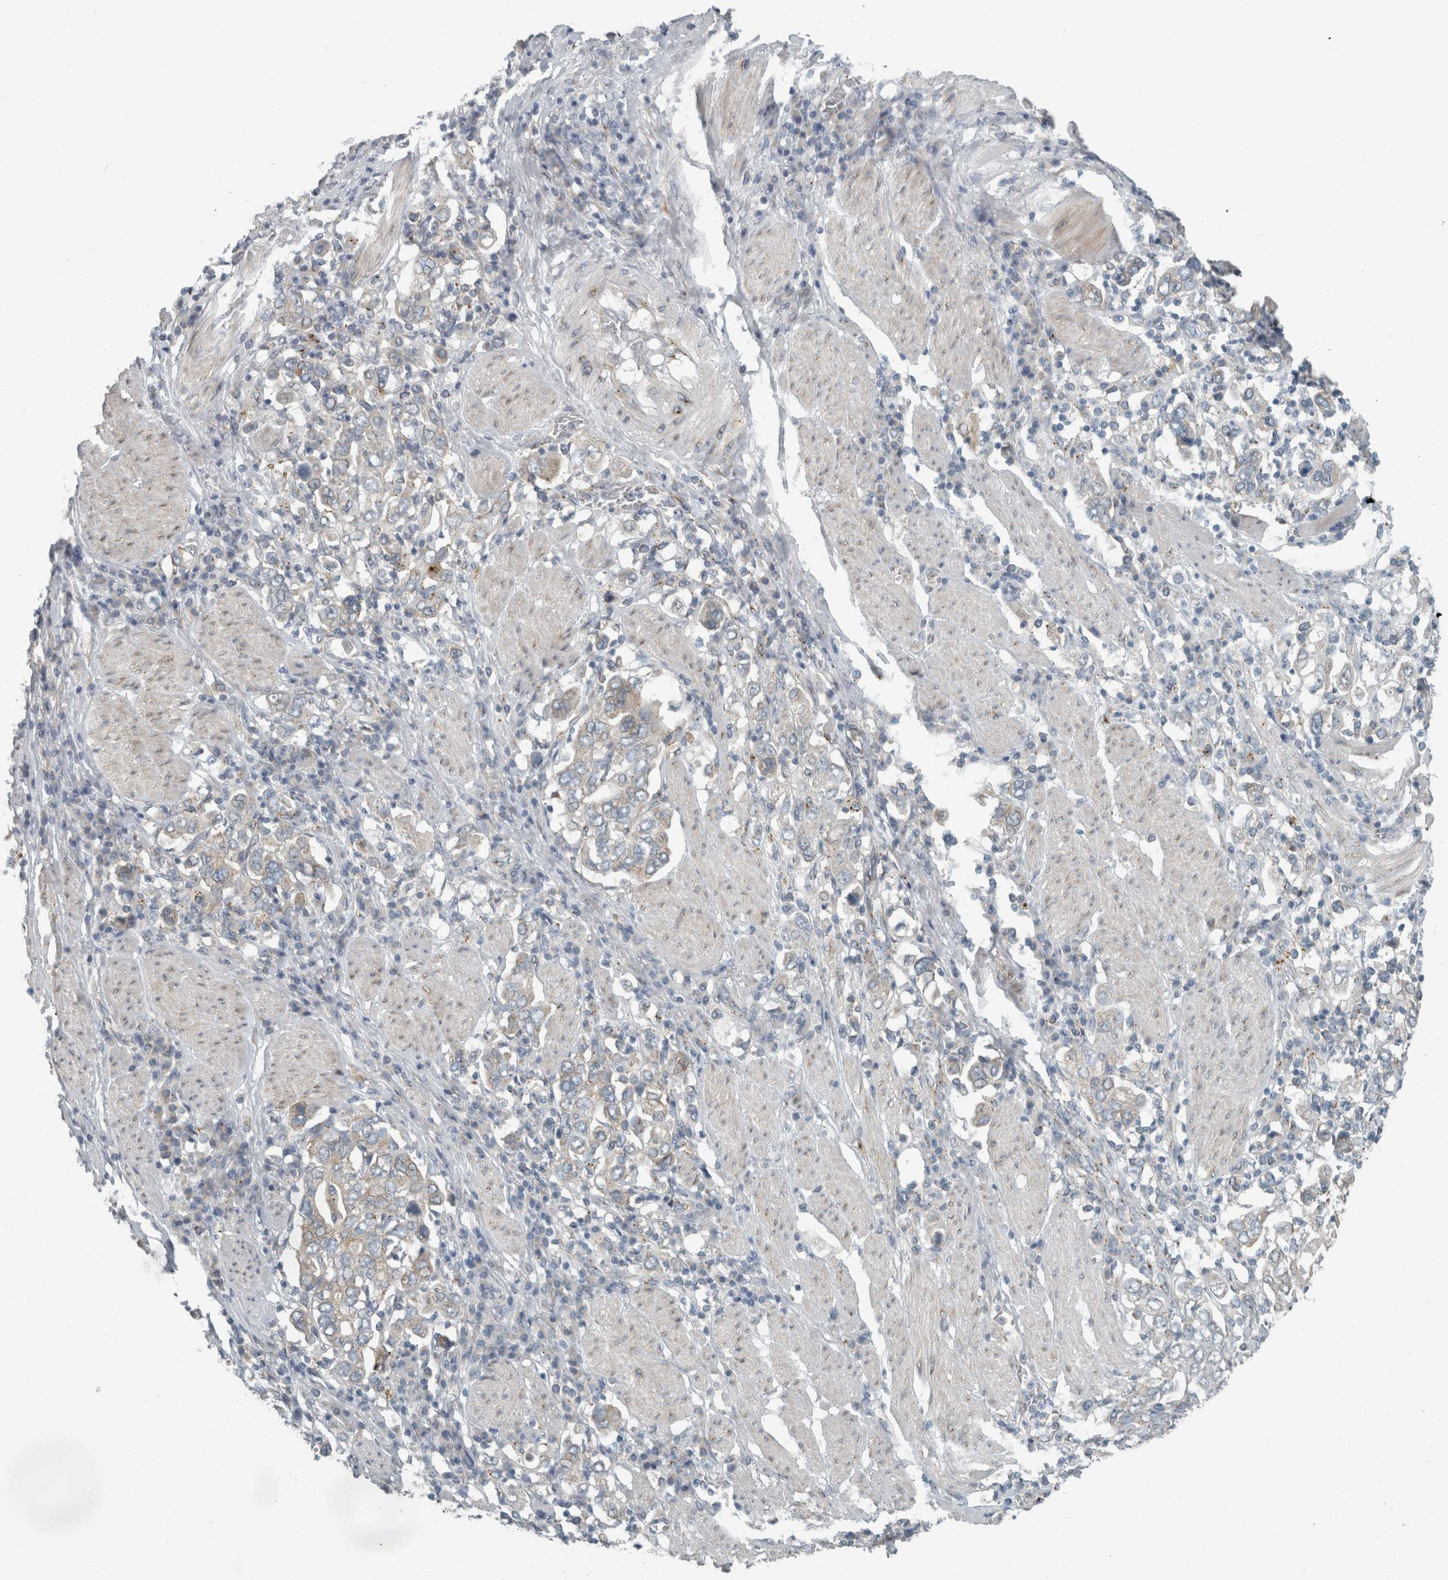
{"staining": {"intensity": "weak", "quantity": "<25%", "location": "cytoplasmic/membranous"}, "tissue": "stomach cancer", "cell_type": "Tumor cells", "image_type": "cancer", "snomed": [{"axis": "morphology", "description": "Adenocarcinoma, NOS"}, {"axis": "topography", "description": "Stomach, upper"}], "caption": "DAB immunohistochemical staining of stomach cancer shows no significant expression in tumor cells. (DAB (3,3'-diaminobenzidine) immunohistochemistry visualized using brightfield microscopy, high magnification).", "gene": "KIF1C", "patient": {"sex": "male", "age": 62}}